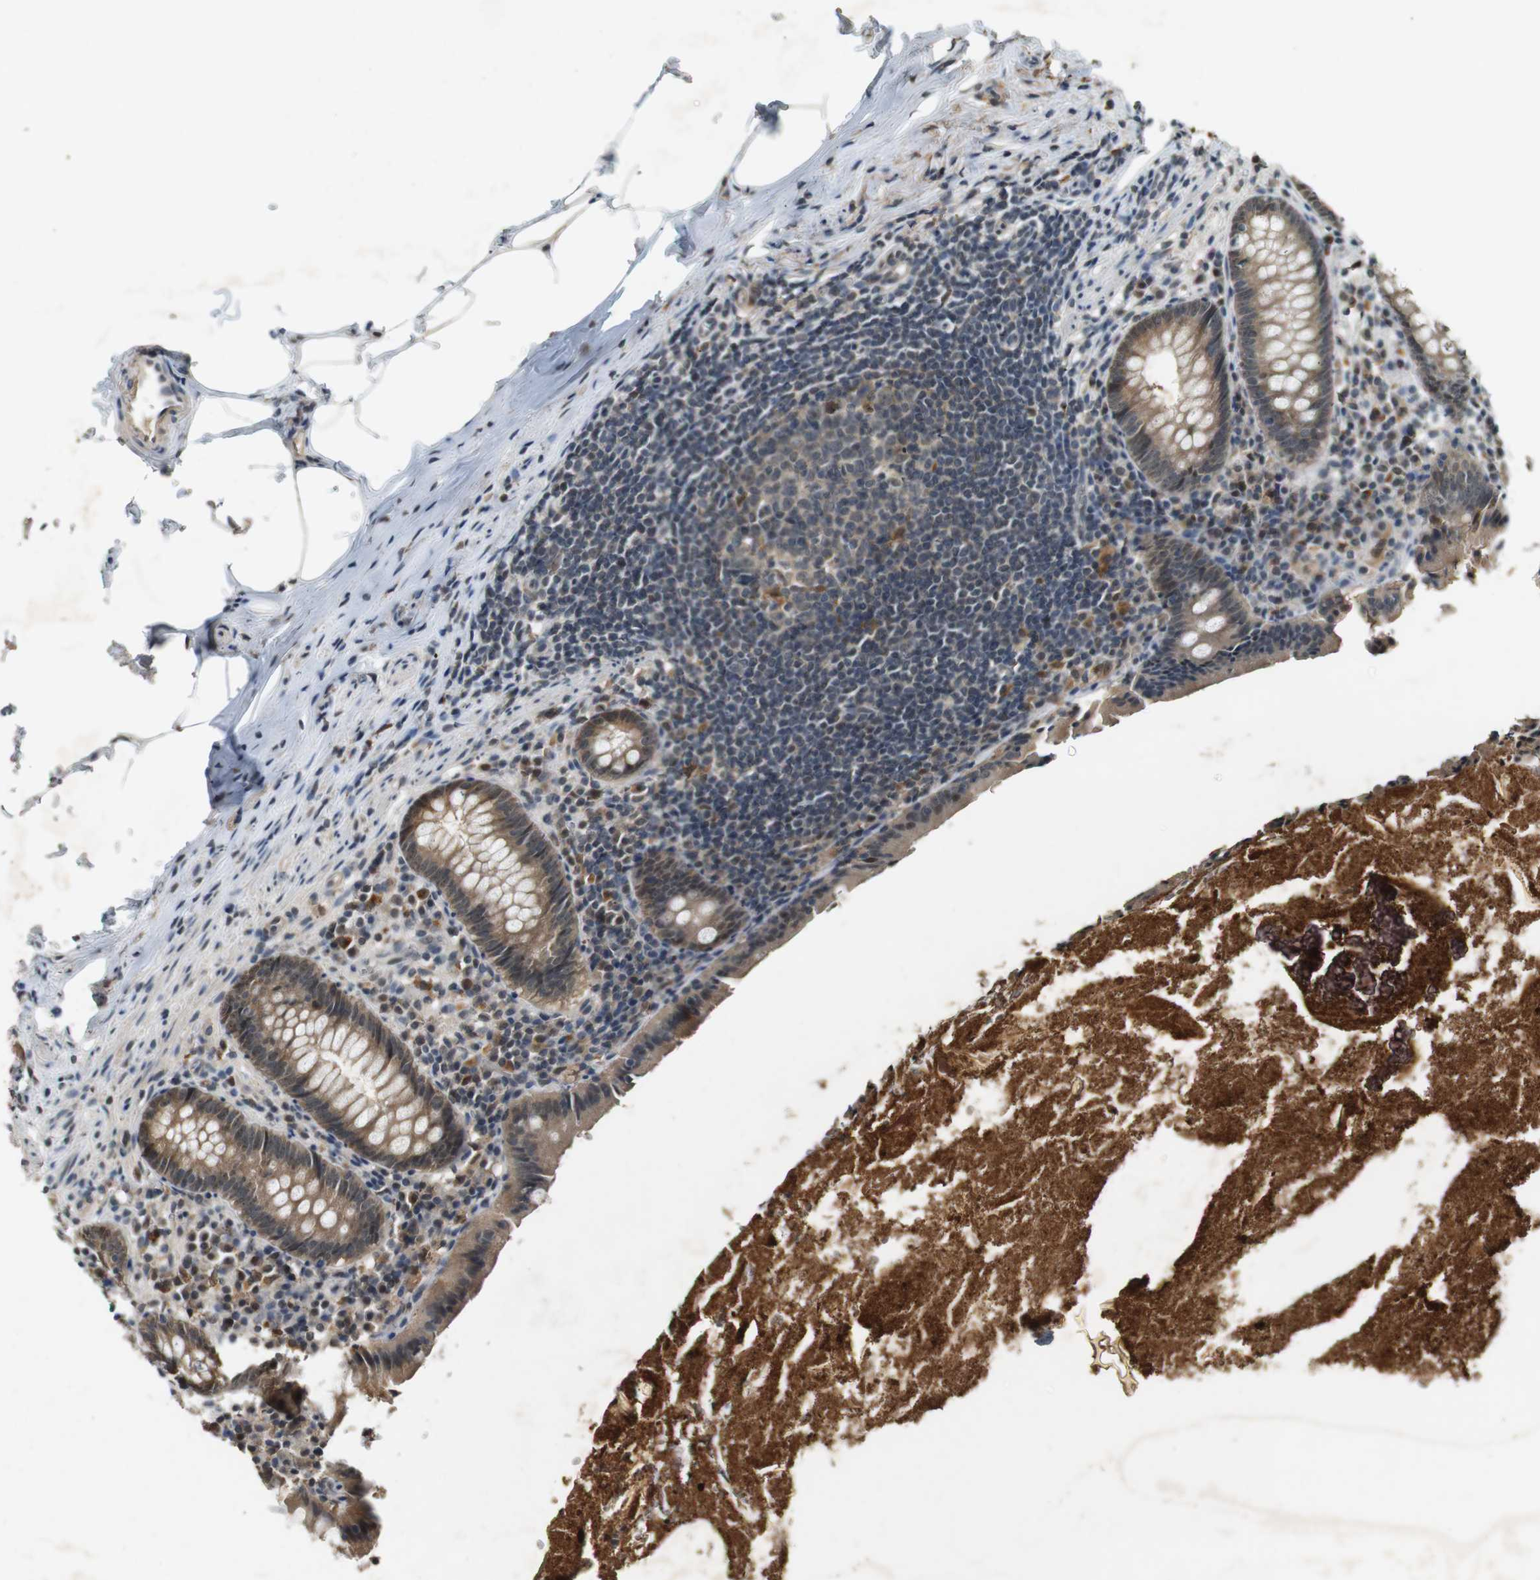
{"staining": {"intensity": "moderate", "quantity": ">75%", "location": "cytoplasmic/membranous"}, "tissue": "appendix", "cell_type": "Glandular cells", "image_type": "normal", "snomed": [{"axis": "morphology", "description": "Normal tissue, NOS"}, {"axis": "topography", "description": "Appendix"}], "caption": "IHC histopathology image of unremarkable human appendix stained for a protein (brown), which reveals medium levels of moderate cytoplasmic/membranous expression in approximately >75% of glandular cells.", "gene": "CDK14", "patient": {"sex": "male", "age": 52}}